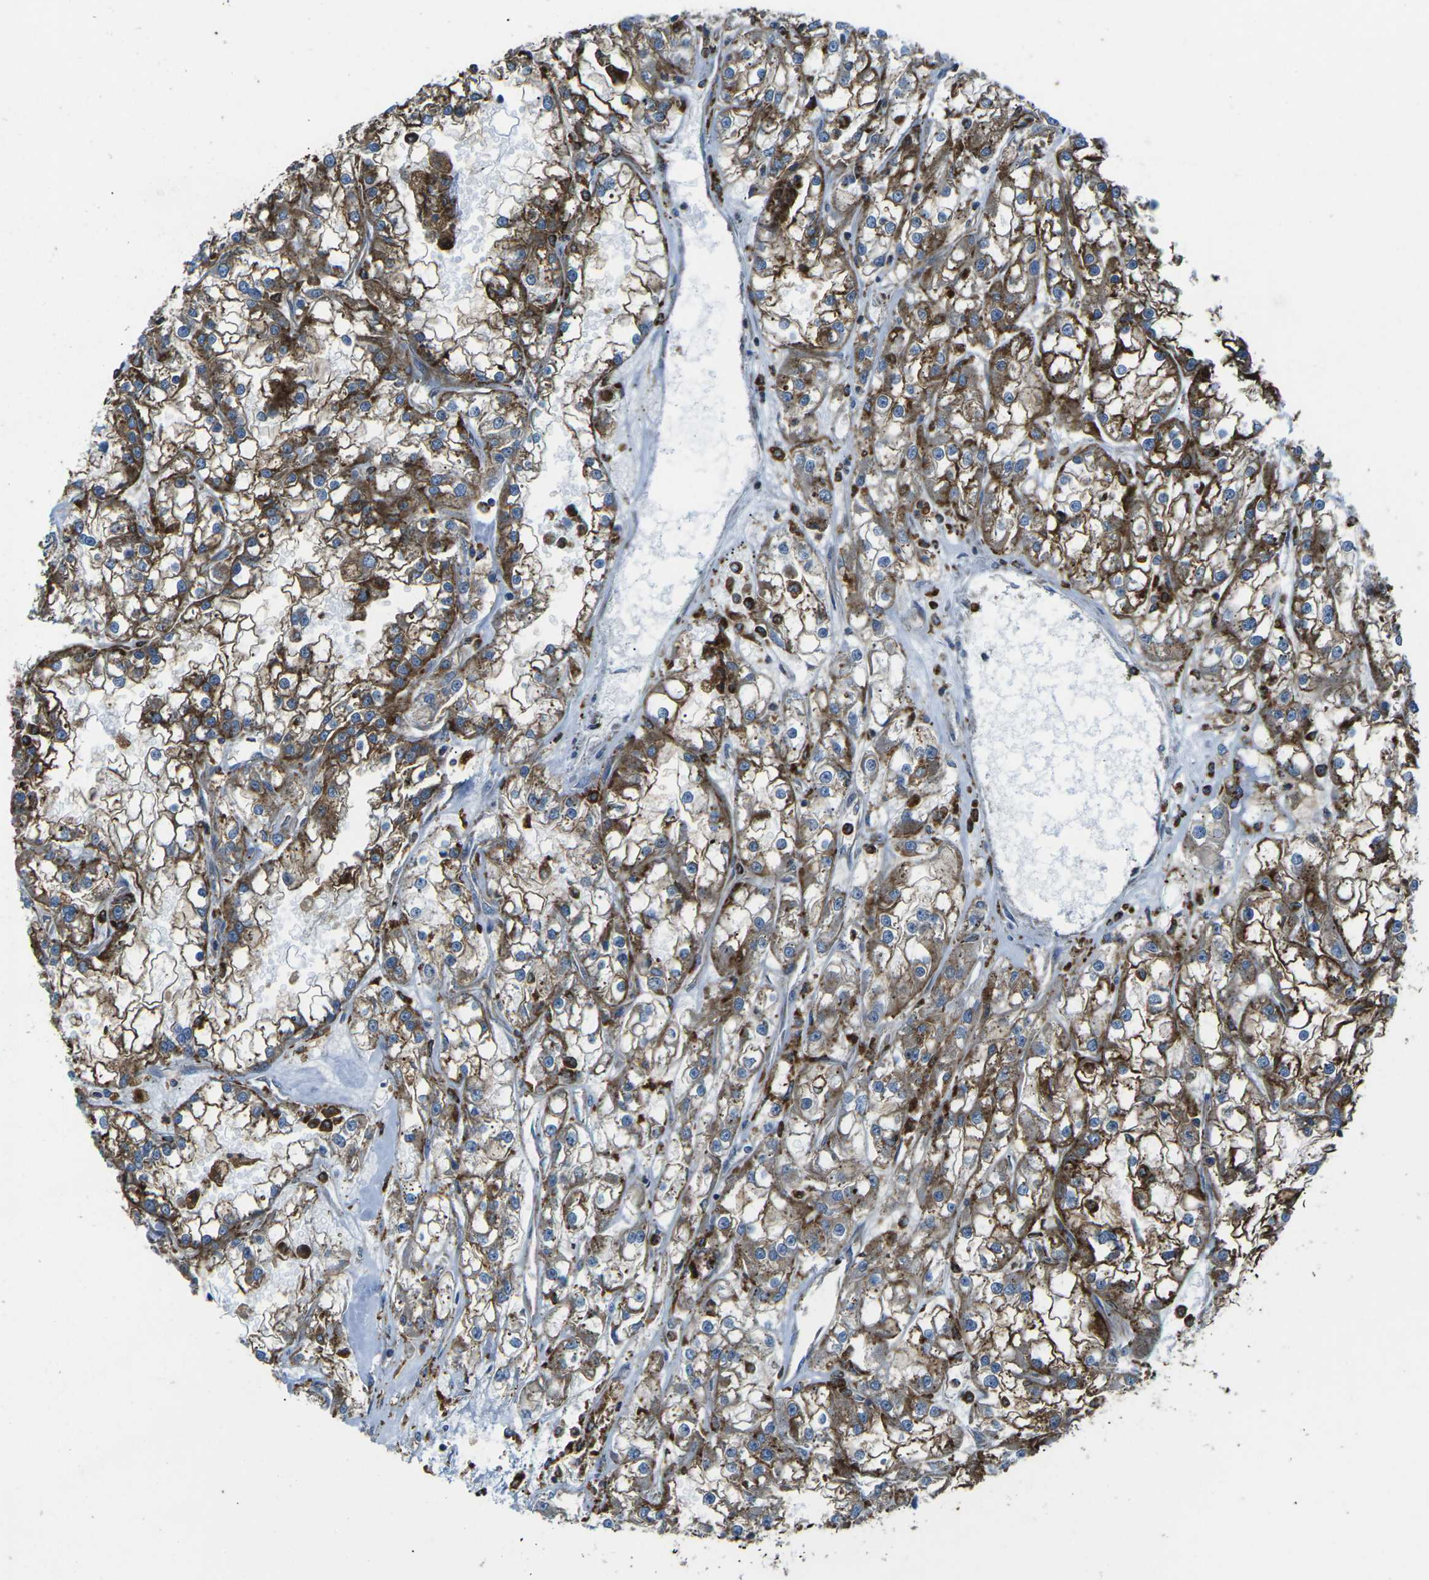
{"staining": {"intensity": "strong", "quantity": ">75%", "location": "cytoplasmic/membranous"}, "tissue": "renal cancer", "cell_type": "Tumor cells", "image_type": "cancer", "snomed": [{"axis": "morphology", "description": "Adenocarcinoma, NOS"}, {"axis": "topography", "description": "Kidney"}], "caption": "This micrograph demonstrates IHC staining of human renal adenocarcinoma, with high strong cytoplasmic/membranous staining in approximately >75% of tumor cells.", "gene": "CDK17", "patient": {"sex": "female", "age": 52}}